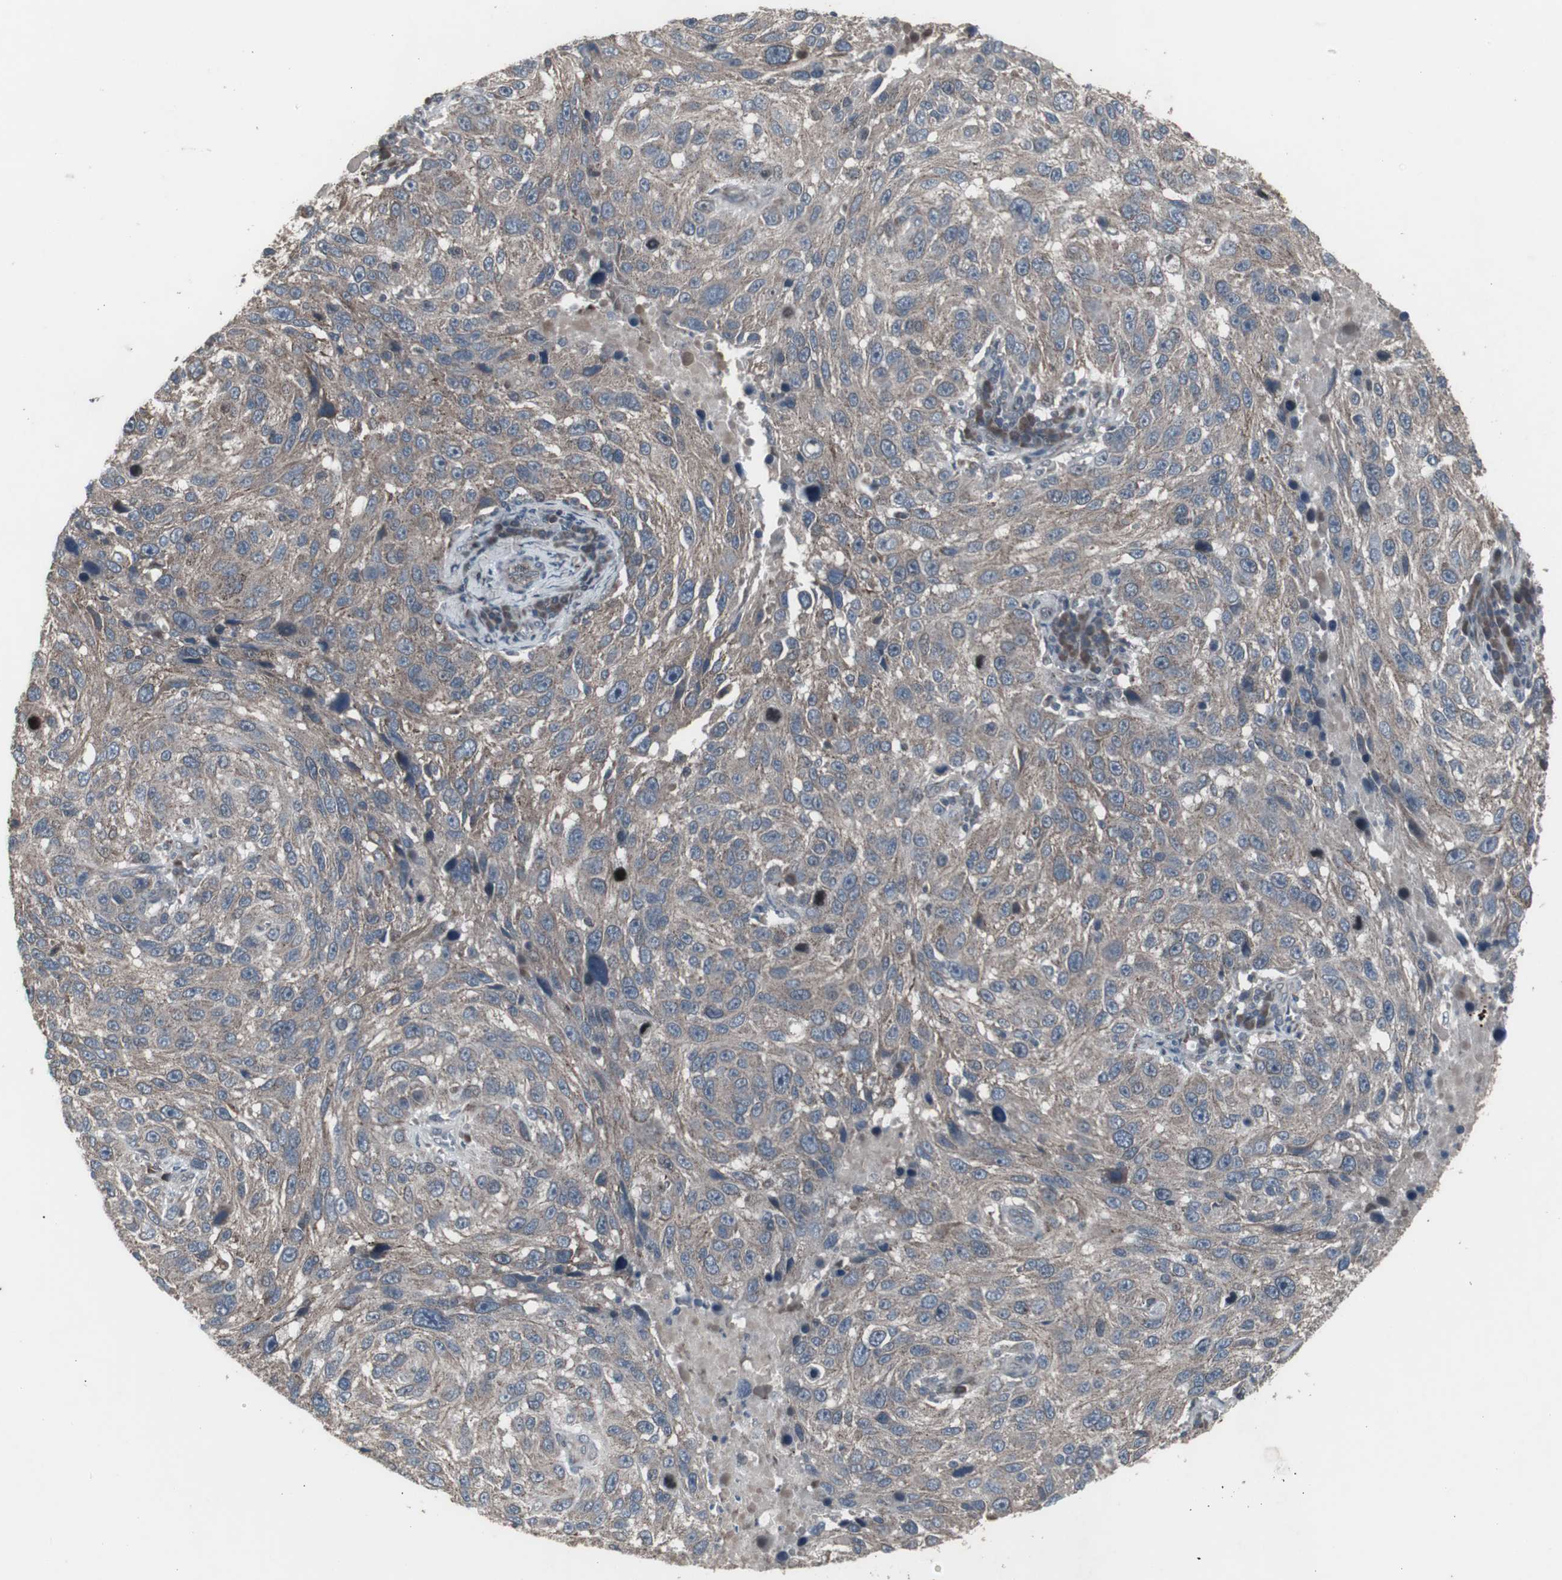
{"staining": {"intensity": "weak", "quantity": "<25%", "location": "cytoplasmic/membranous"}, "tissue": "melanoma", "cell_type": "Tumor cells", "image_type": "cancer", "snomed": [{"axis": "morphology", "description": "Malignant melanoma, NOS"}, {"axis": "topography", "description": "Skin"}], "caption": "Immunohistochemistry (IHC) photomicrograph of human melanoma stained for a protein (brown), which demonstrates no expression in tumor cells.", "gene": "SSTR2", "patient": {"sex": "male", "age": 53}}